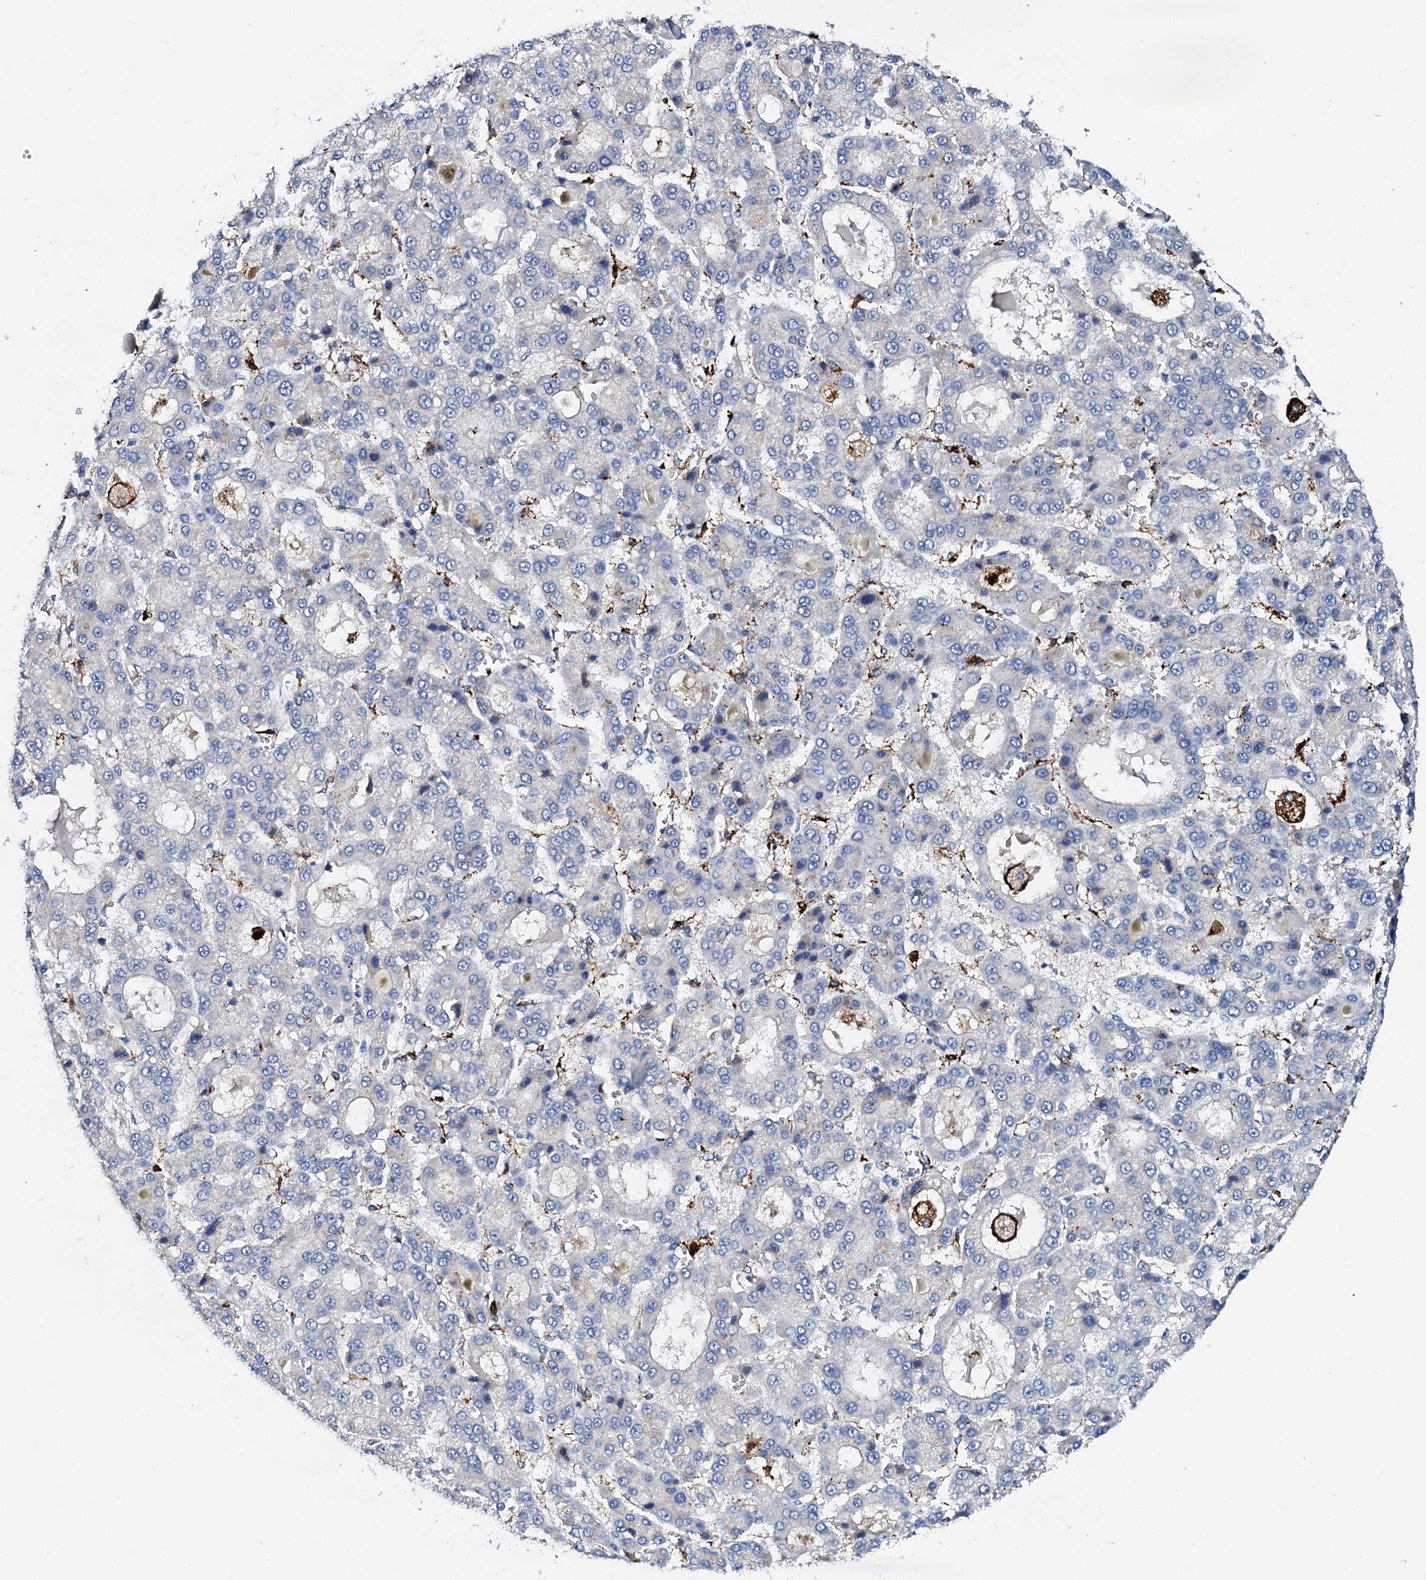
{"staining": {"intensity": "negative", "quantity": "none", "location": "none"}, "tissue": "liver cancer", "cell_type": "Tumor cells", "image_type": "cancer", "snomed": [{"axis": "morphology", "description": "Carcinoma, Hepatocellular, NOS"}, {"axis": "topography", "description": "Liver"}], "caption": "Immunohistochemical staining of human liver hepatocellular carcinoma displays no significant expression in tumor cells. (DAB (3,3'-diaminobenzidine) IHC with hematoxylin counter stain).", "gene": "MED13L", "patient": {"sex": "male", "age": 70}}